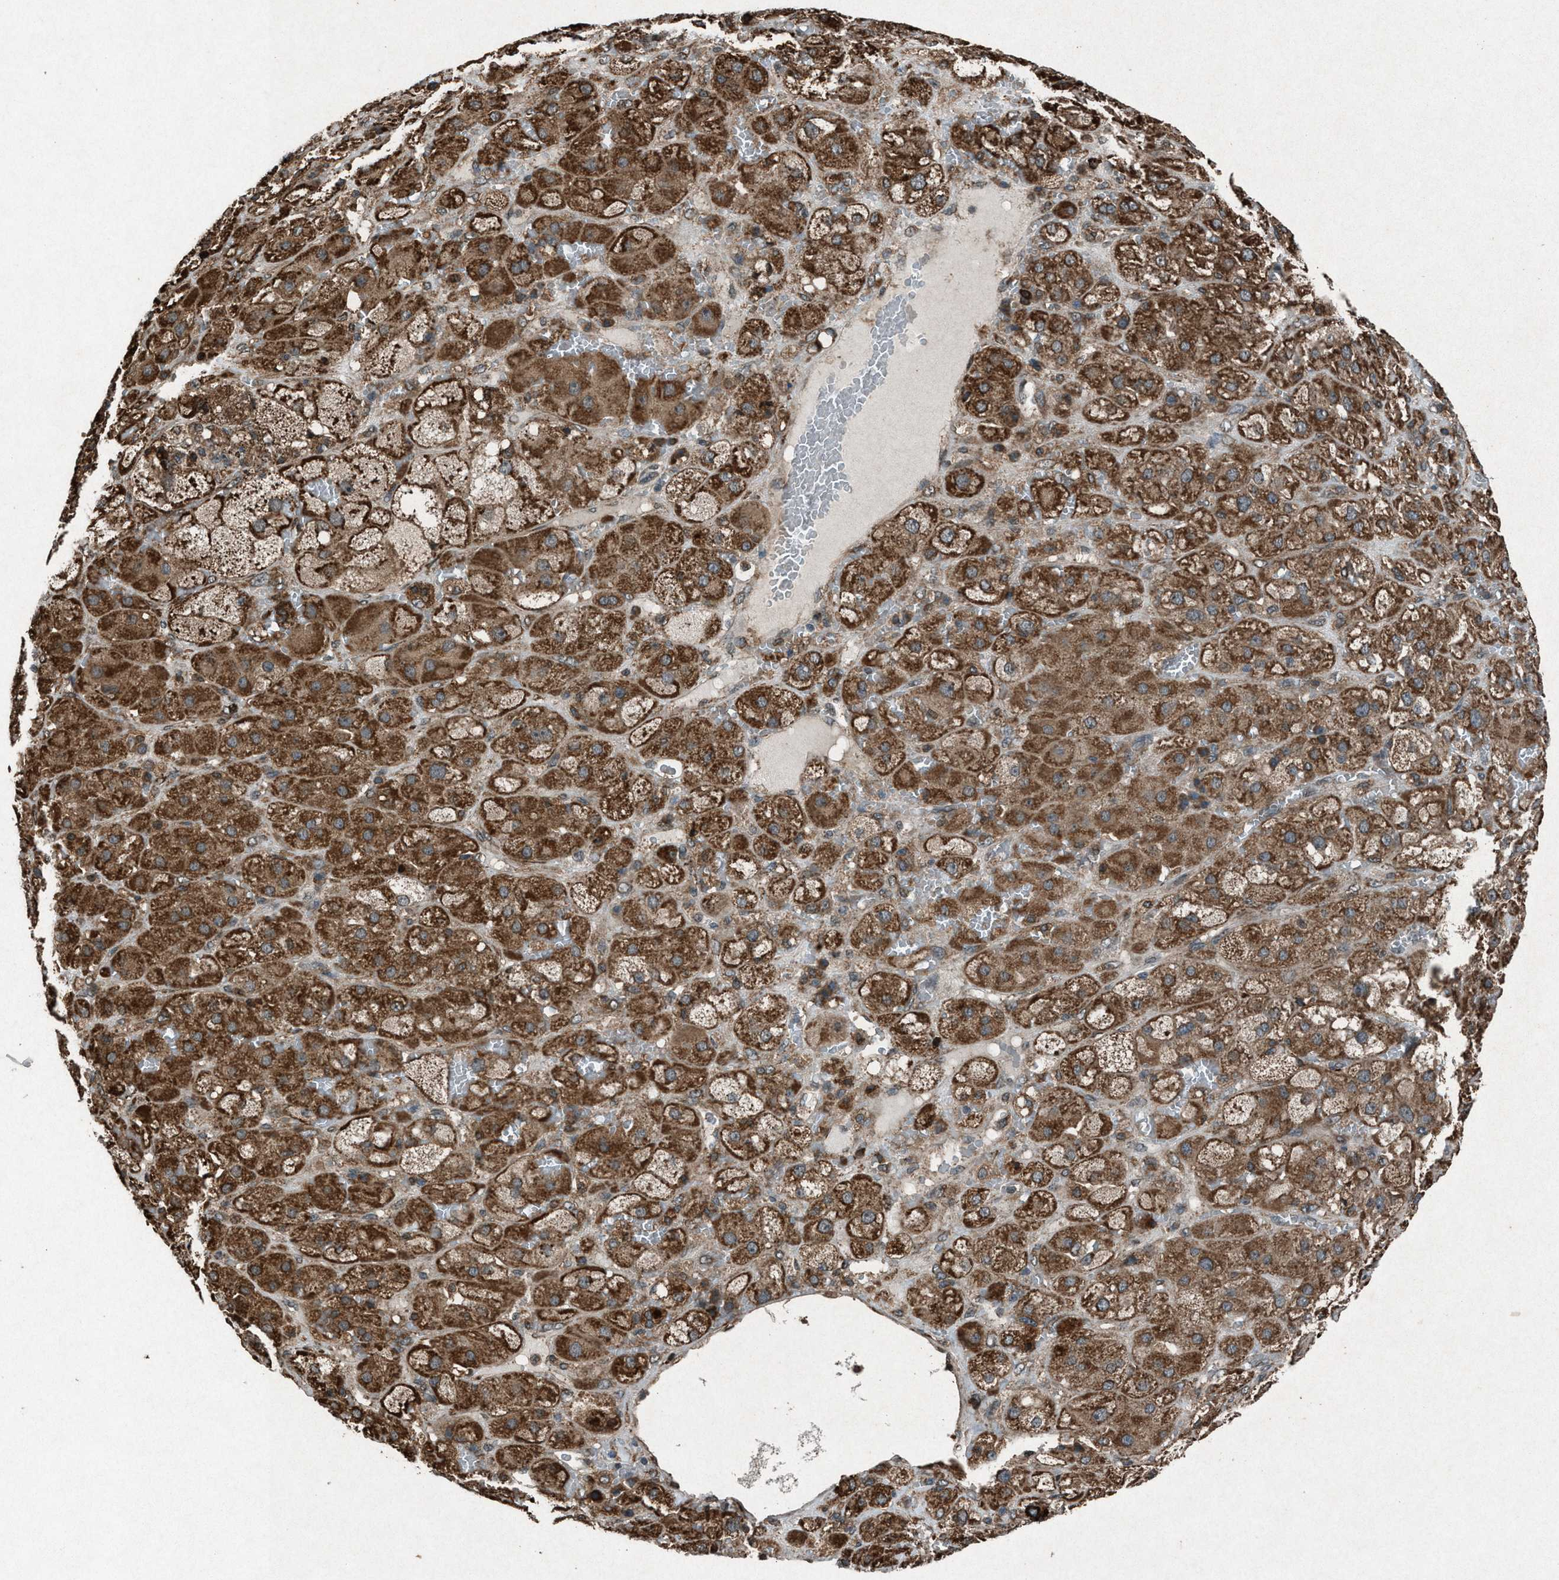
{"staining": {"intensity": "moderate", "quantity": ">75%", "location": "cytoplasmic/membranous"}, "tissue": "adrenal gland", "cell_type": "Glandular cells", "image_type": "normal", "snomed": [{"axis": "morphology", "description": "Normal tissue, NOS"}, {"axis": "topography", "description": "Adrenal gland"}], "caption": "Immunohistochemistry photomicrograph of benign adrenal gland stained for a protein (brown), which exhibits medium levels of moderate cytoplasmic/membranous expression in approximately >75% of glandular cells.", "gene": "CALR", "patient": {"sex": "female", "age": 47}}